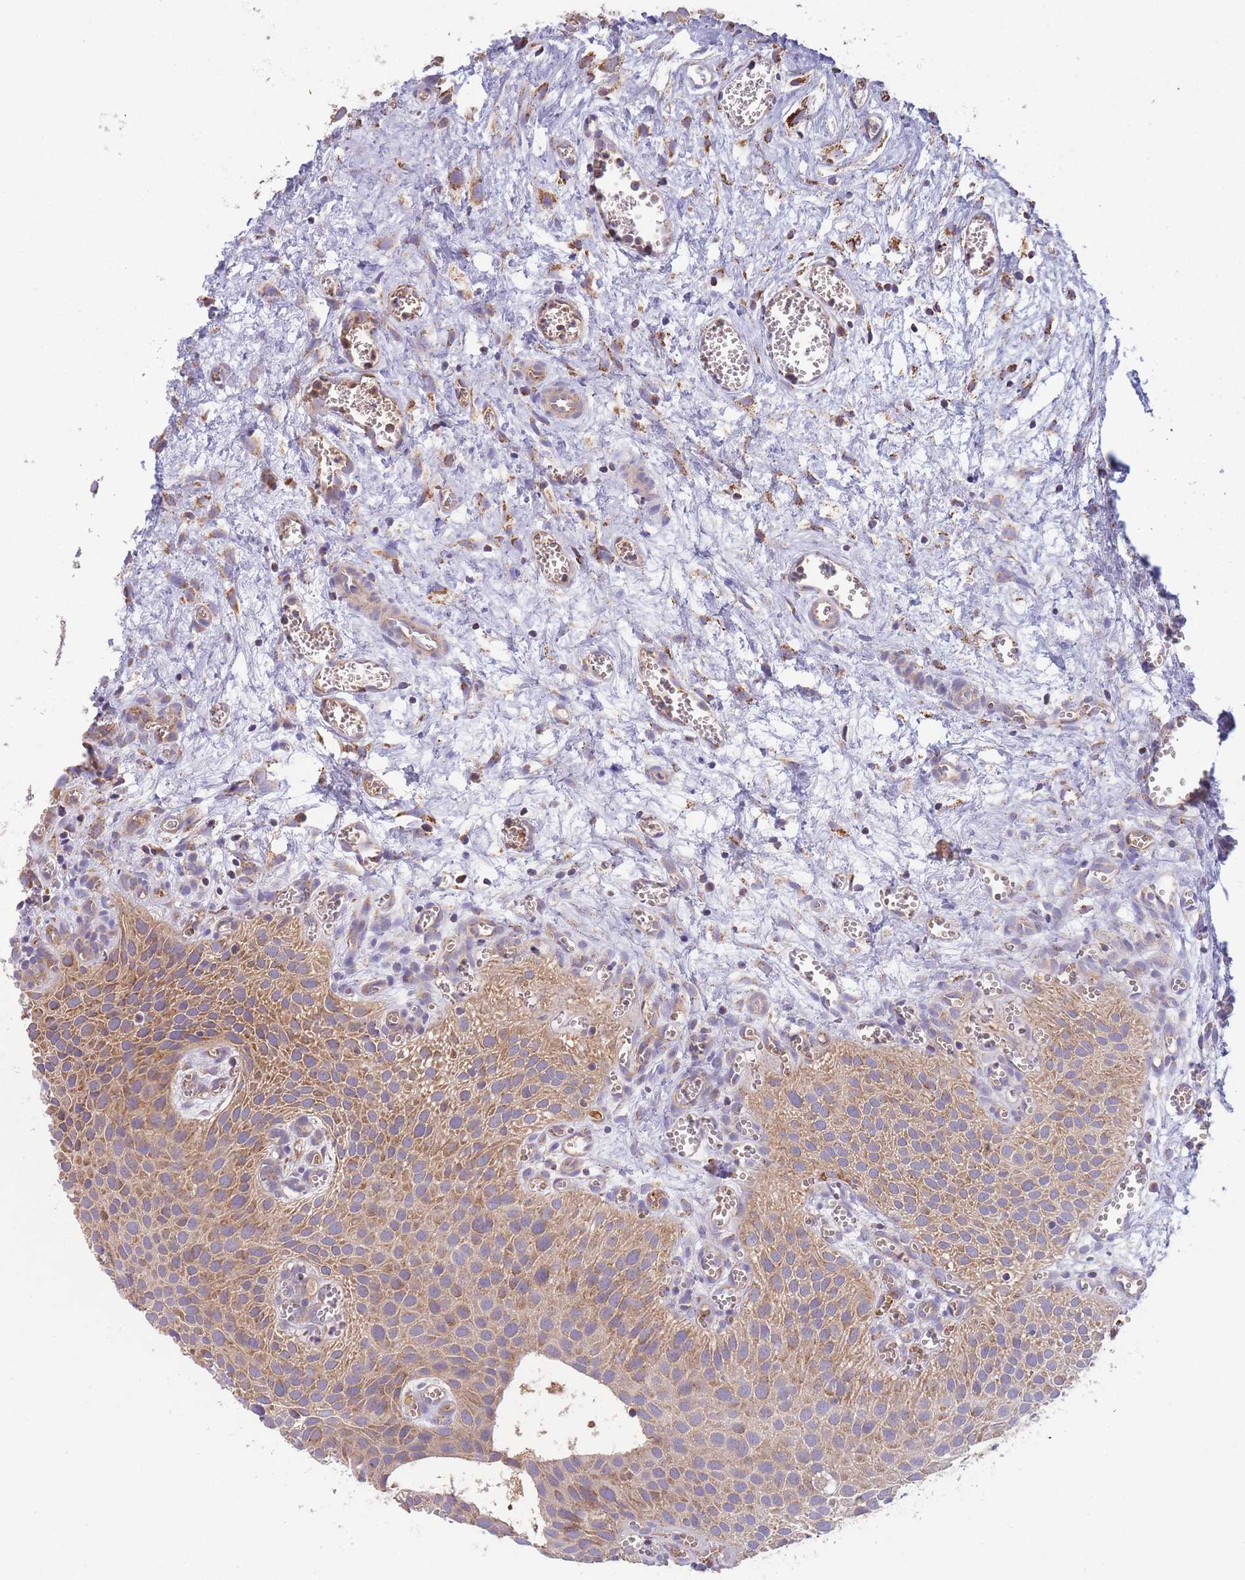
{"staining": {"intensity": "moderate", "quantity": ">75%", "location": "cytoplasmic/membranous"}, "tissue": "urothelial cancer", "cell_type": "Tumor cells", "image_type": "cancer", "snomed": [{"axis": "morphology", "description": "Urothelial carcinoma, Low grade"}, {"axis": "topography", "description": "Urinary bladder"}], "caption": "IHC staining of low-grade urothelial carcinoma, which shows medium levels of moderate cytoplasmic/membranous staining in approximately >75% of tumor cells indicating moderate cytoplasmic/membranous protein expression. The staining was performed using DAB (brown) for protein detection and nuclei were counterstained in hematoxylin (blue).", "gene": "MRPL17", "patient": {"sex": "male", "age": 88}}